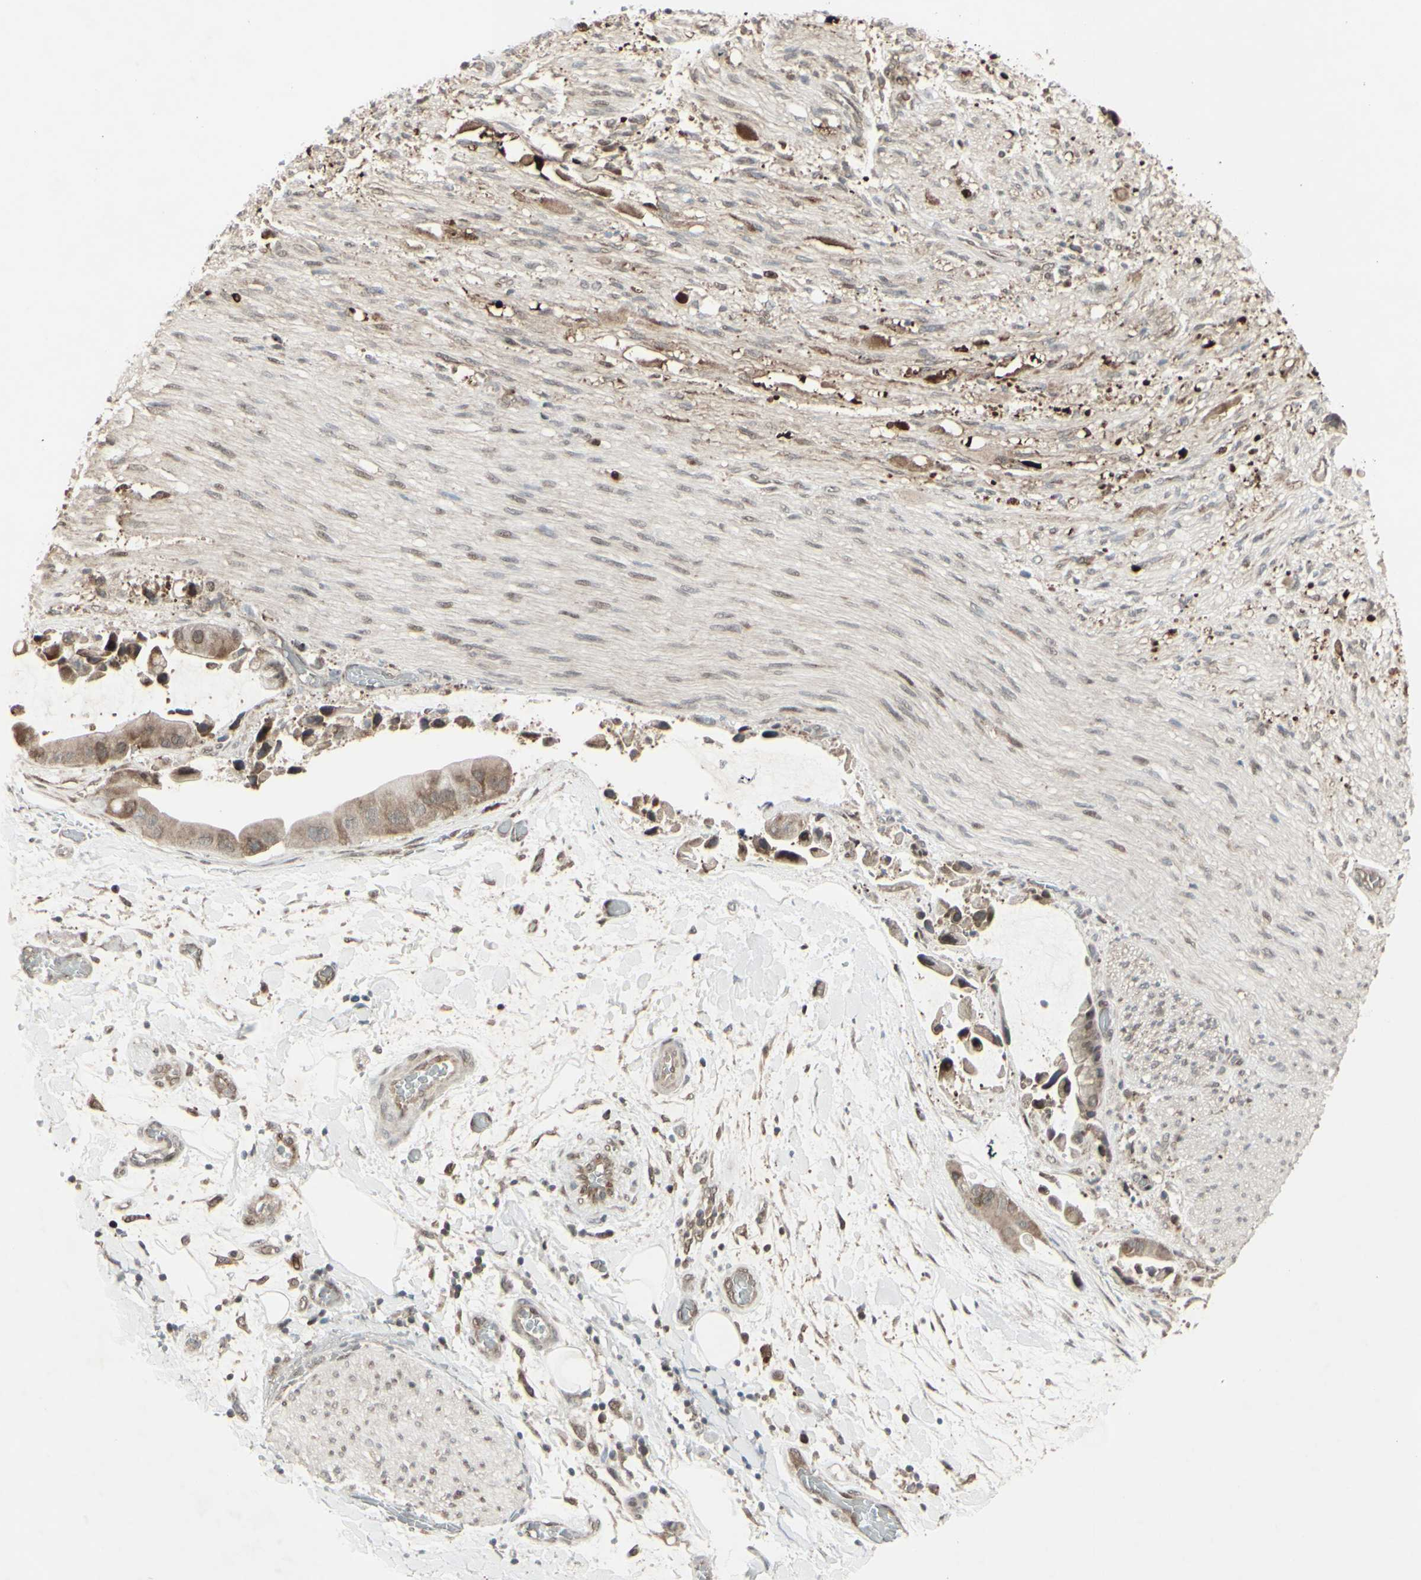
{"staining": {"intensity": "moderate", "quantity": ">75%", "location": "cytoplasmic/membranous,nuclear"}, "tissue": "adipose tissue", "cell_type": "Adipocytes", "image_type": "normal", "snomed": [{"axis": "morphology", "description": "Normal tissue, NOS"}, {"axis": "morphology", "description": "Cholangiocarcinoma"}, {"axis": "topography", "description": "Liver"}, {"axis": "topography", "description": "Peripheral nerve tissue"}], "caption": "This image demonstrates immunohistochemistry staining of unremarkable adipose tissue, with medium moderate cytoplasmic/membranous,nuclear positivity in approximately >75% of adipocytes.", "gene": "CD33", "patient": {"sex": "male", "age": 50}}